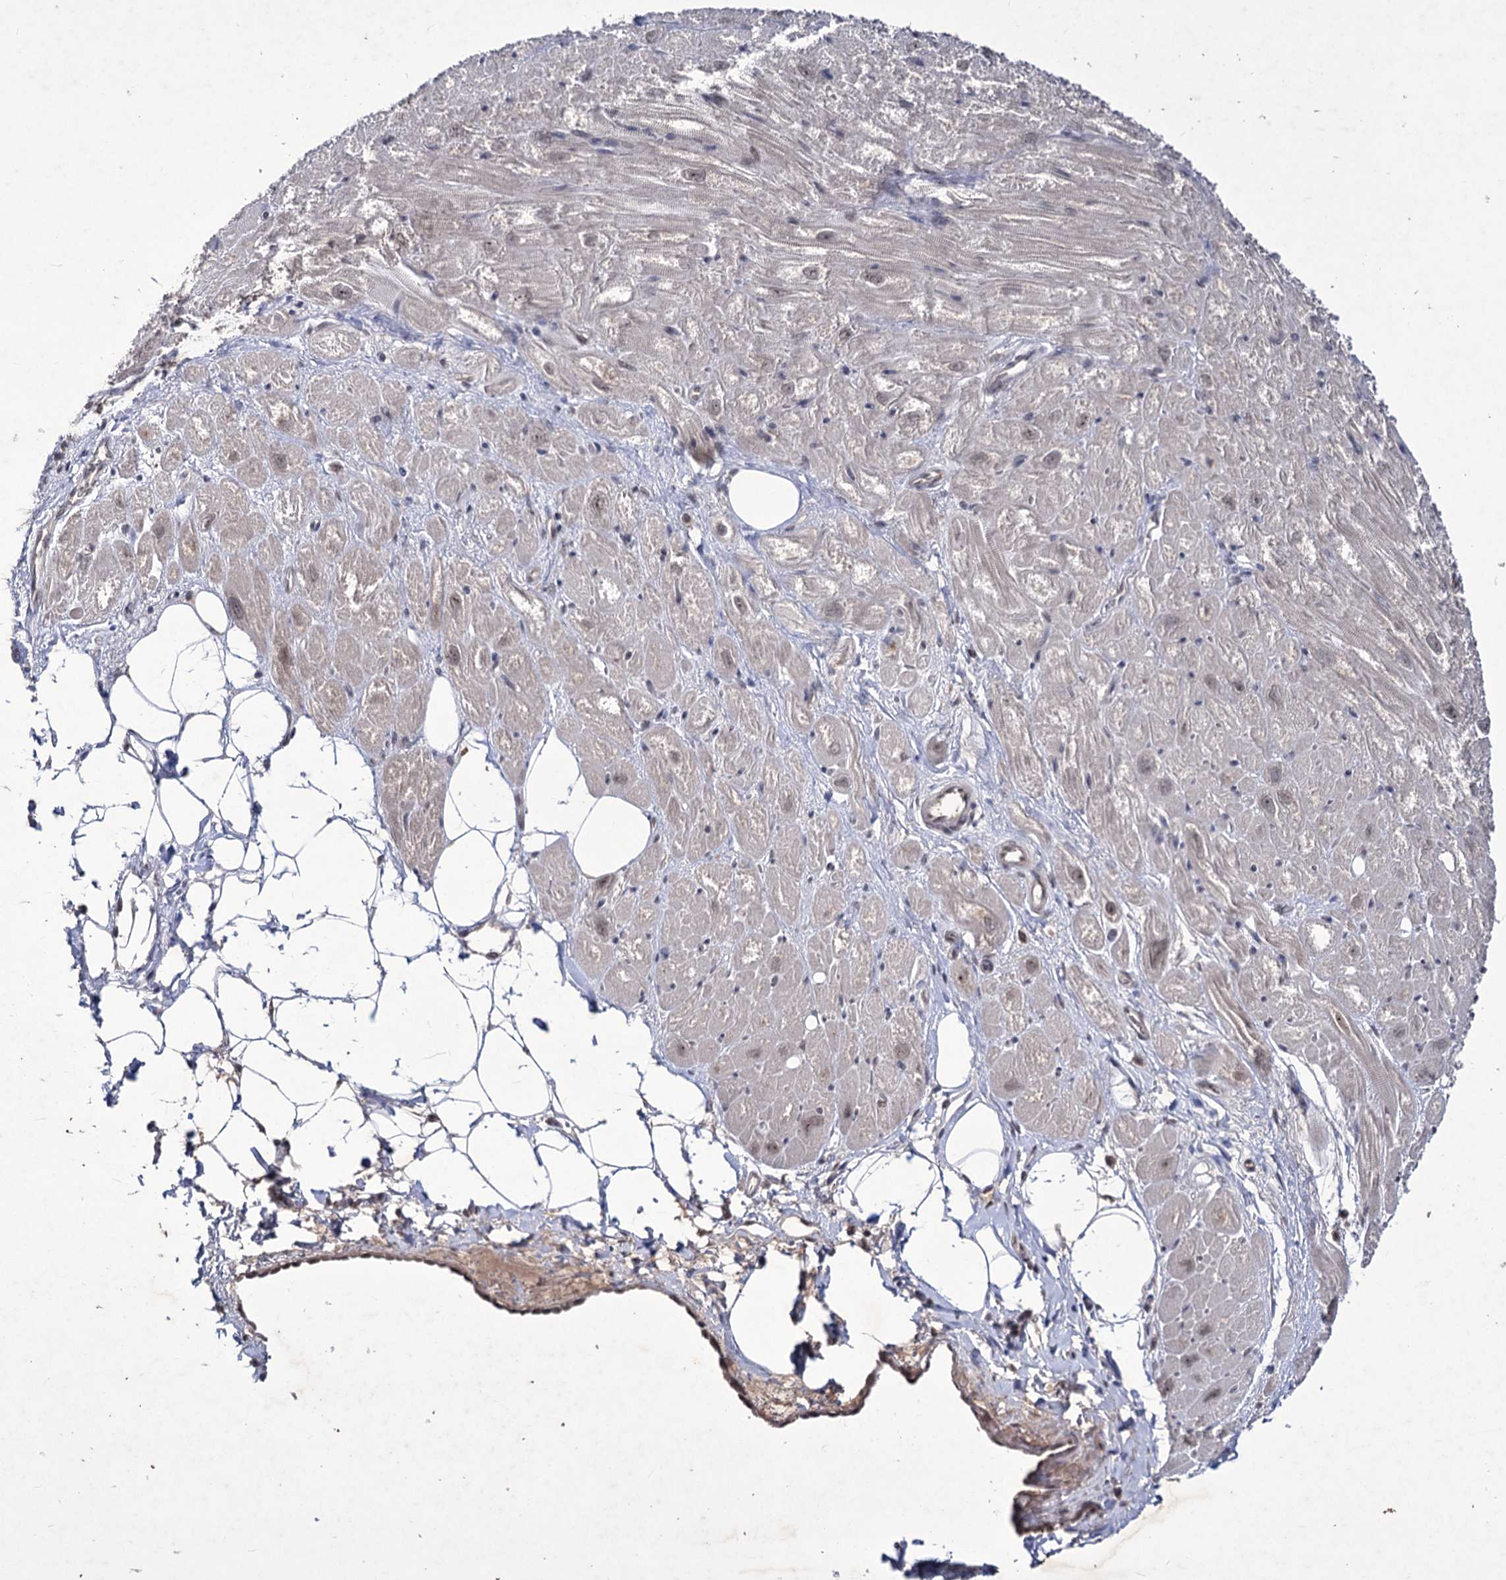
{"staining": {"intensity": "moderate", "quantity": "<25%", "location": "cytoplasmic/membranous"}, "tissue": "heart muscle", "cell_type": "Cardiomyocytes", "image_type": "normal", "snomed": [{"axis": "morphology", "description": "Normal tissue, NOS"}, {"axis": "topography", "description": "Heart"}], "caption": "Immunohistochemistry image of unremarkable heart muscle: human heart muscle stained using immunohistochemistry (IHC) exhibits low levels of moderate protein expression localized specifically in the cytoplasmic/membranous of cardiomyocytes, appearing as a cytoplasmic/membranous brown color.", "gene": "VGLL4", "patient": {"sex": "male", "age": 50}}